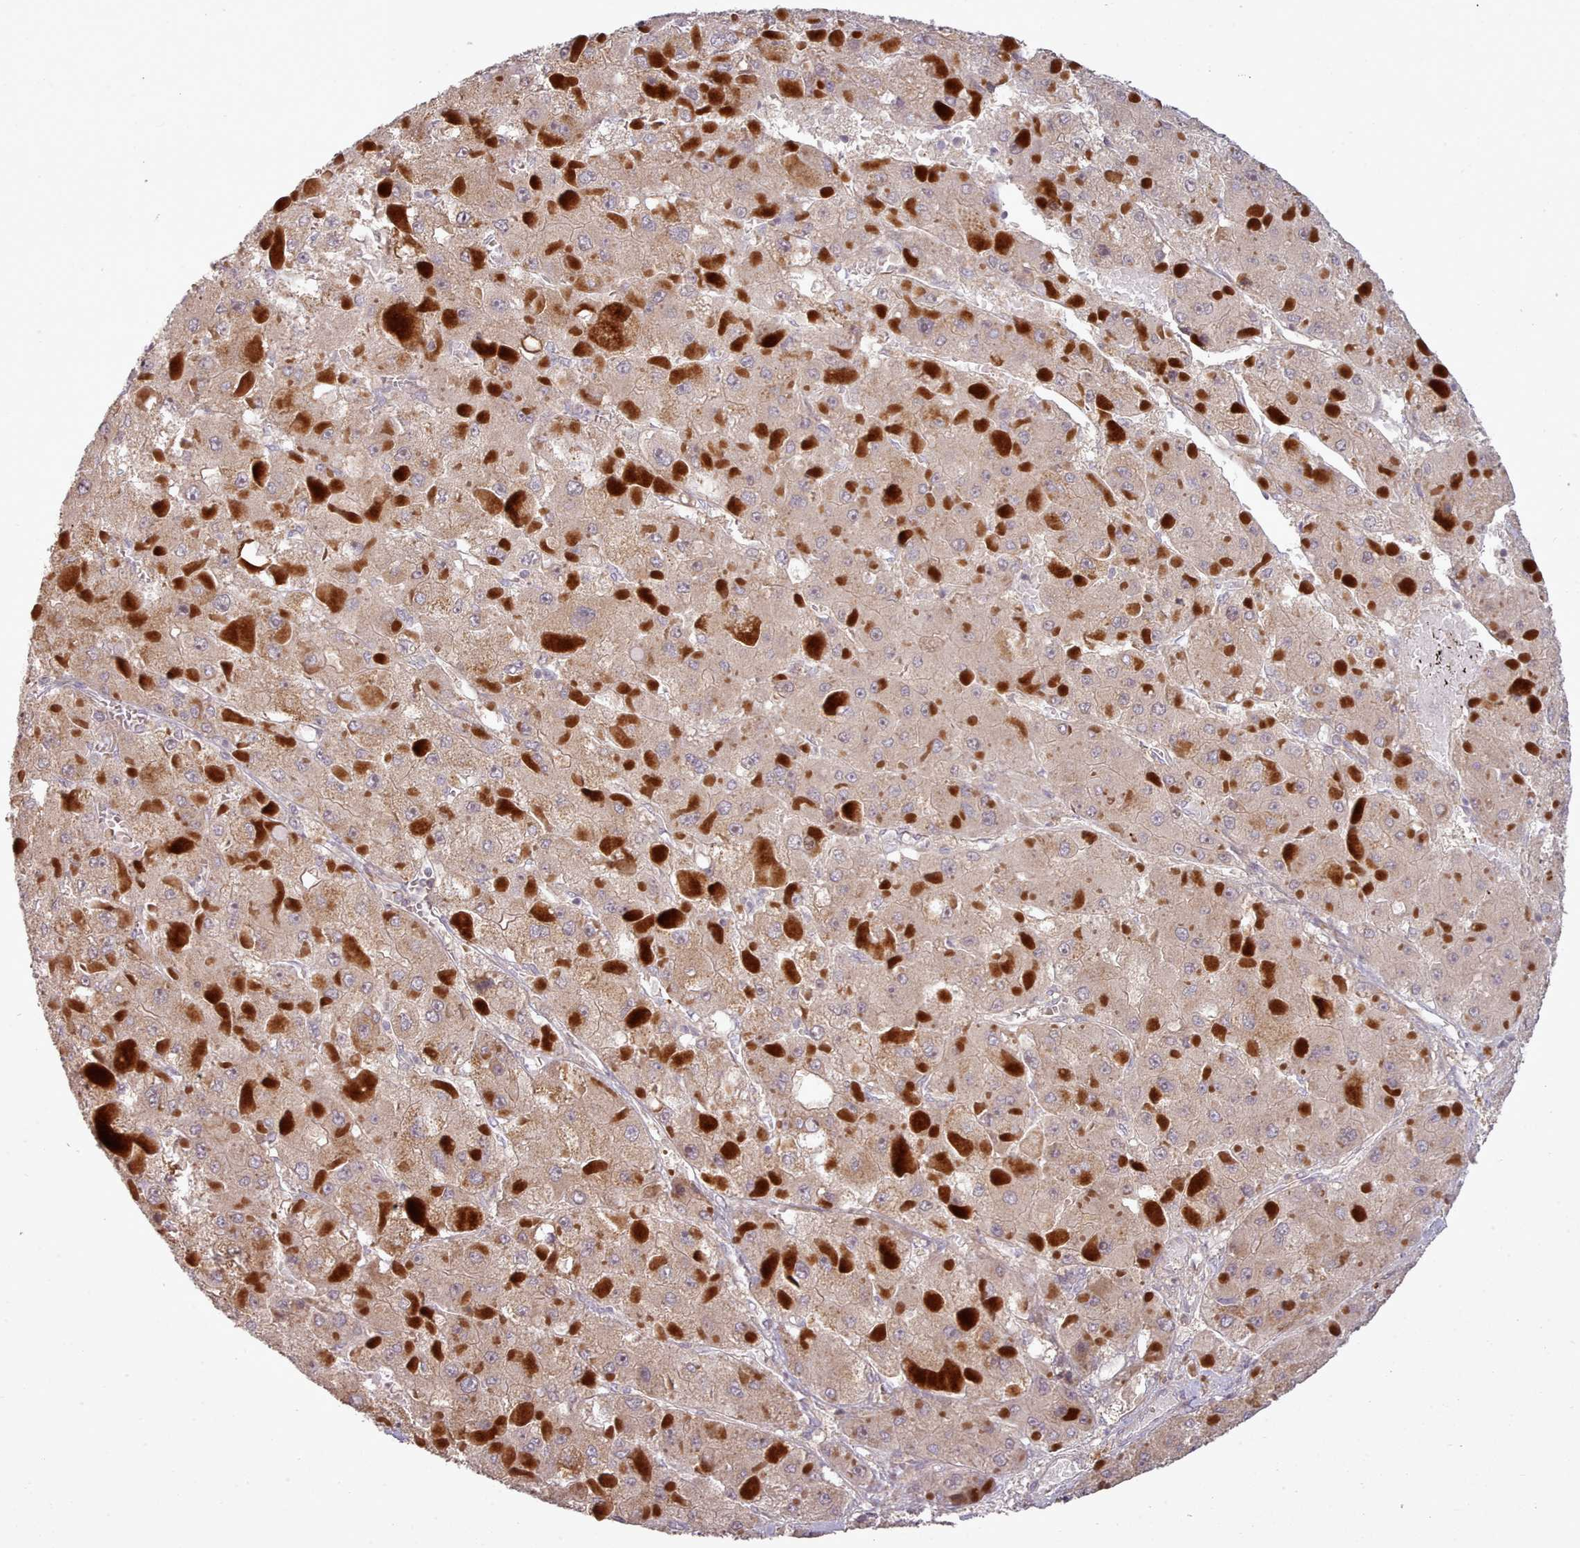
{"staining": {"intensity": "weak", "quantity": ">75%", "location": "cytoplasmic/membranous"}, "tissue": "liver cancer", "cell_type": "Tumor cells", "image_type": "cancer", "snomed": [{"axis": "morphology", "description": "Carcinoma, Hepatocellular, NOS"}, {"axis": "topography", "description": "Liver"}], "caption": "Immunohistochemistry (IHC) (DAB (3,3'-diaminobenzidine)) staining of human liver cancer shows weak cytoplasmic/membranous protein expression in approximately >75% of tumor cells. The staining was performed using DAB, with brown indicating positive protein expression. Nuclei are stained blue with hematoxylin.", "gene": "LEFTY2", "patient": {"sex": "female", "age": 73}}